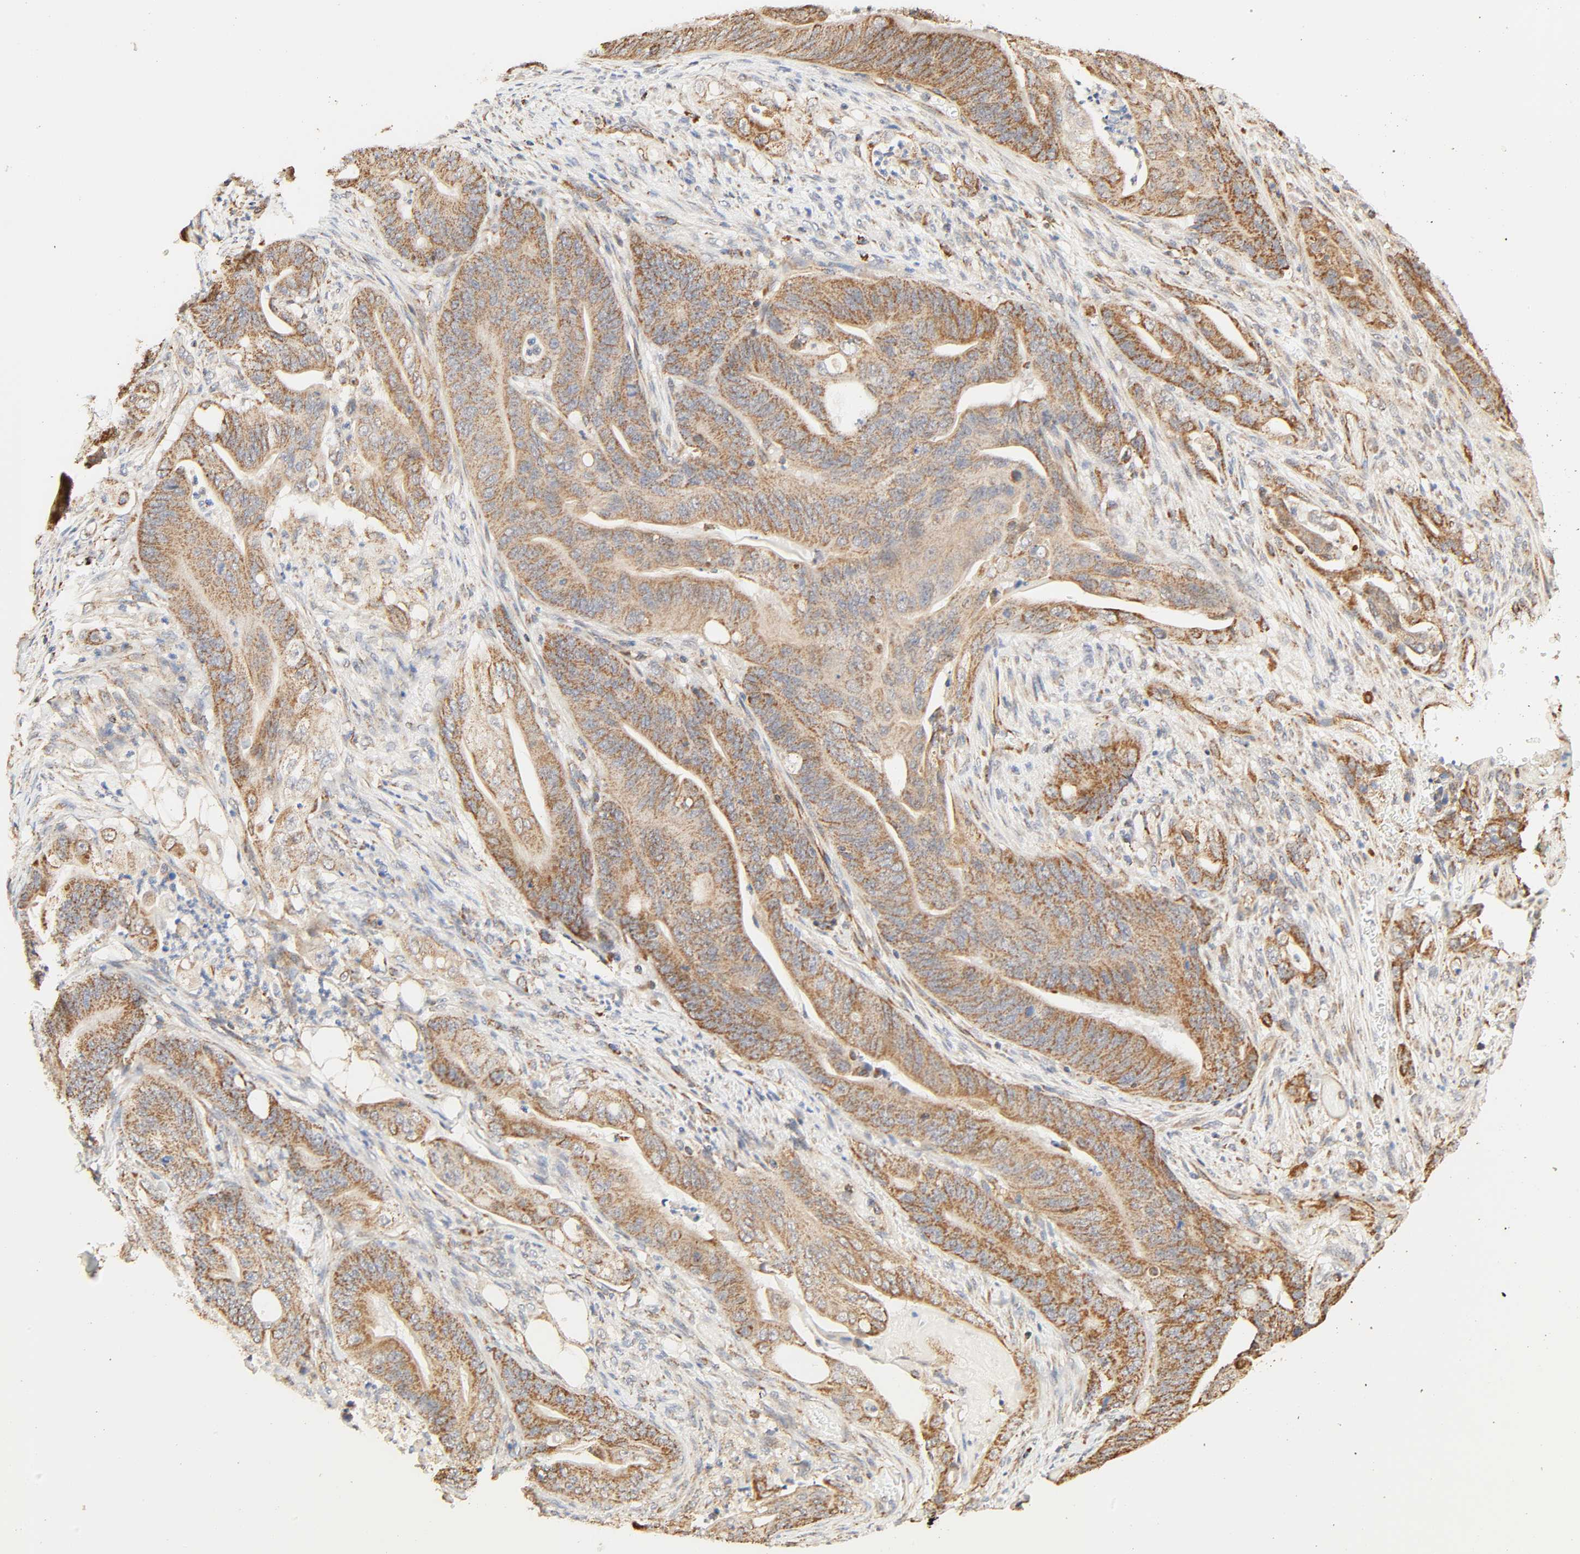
{"staining": {"intensity": "moderate", "quantity": ">75%", "location": "cytoplasmic/membranous"}, "tissue": "stomach cancer", "cell_type": "Tumor cells", "image_type": "cancer", "snomed": [{"axis": "morphology", "description": "Adenocarcinoma, NOS"}, {"axis": "topography", "description": "Stomach"}], "caption": "Stomach cancer (adenocarcinoma) stained for a protein reveals moderate cytoplasmic/membranous positivity in tumor cells.", "gene": "ZMAT5", "patient": {"sex": "female", "age": 73}}